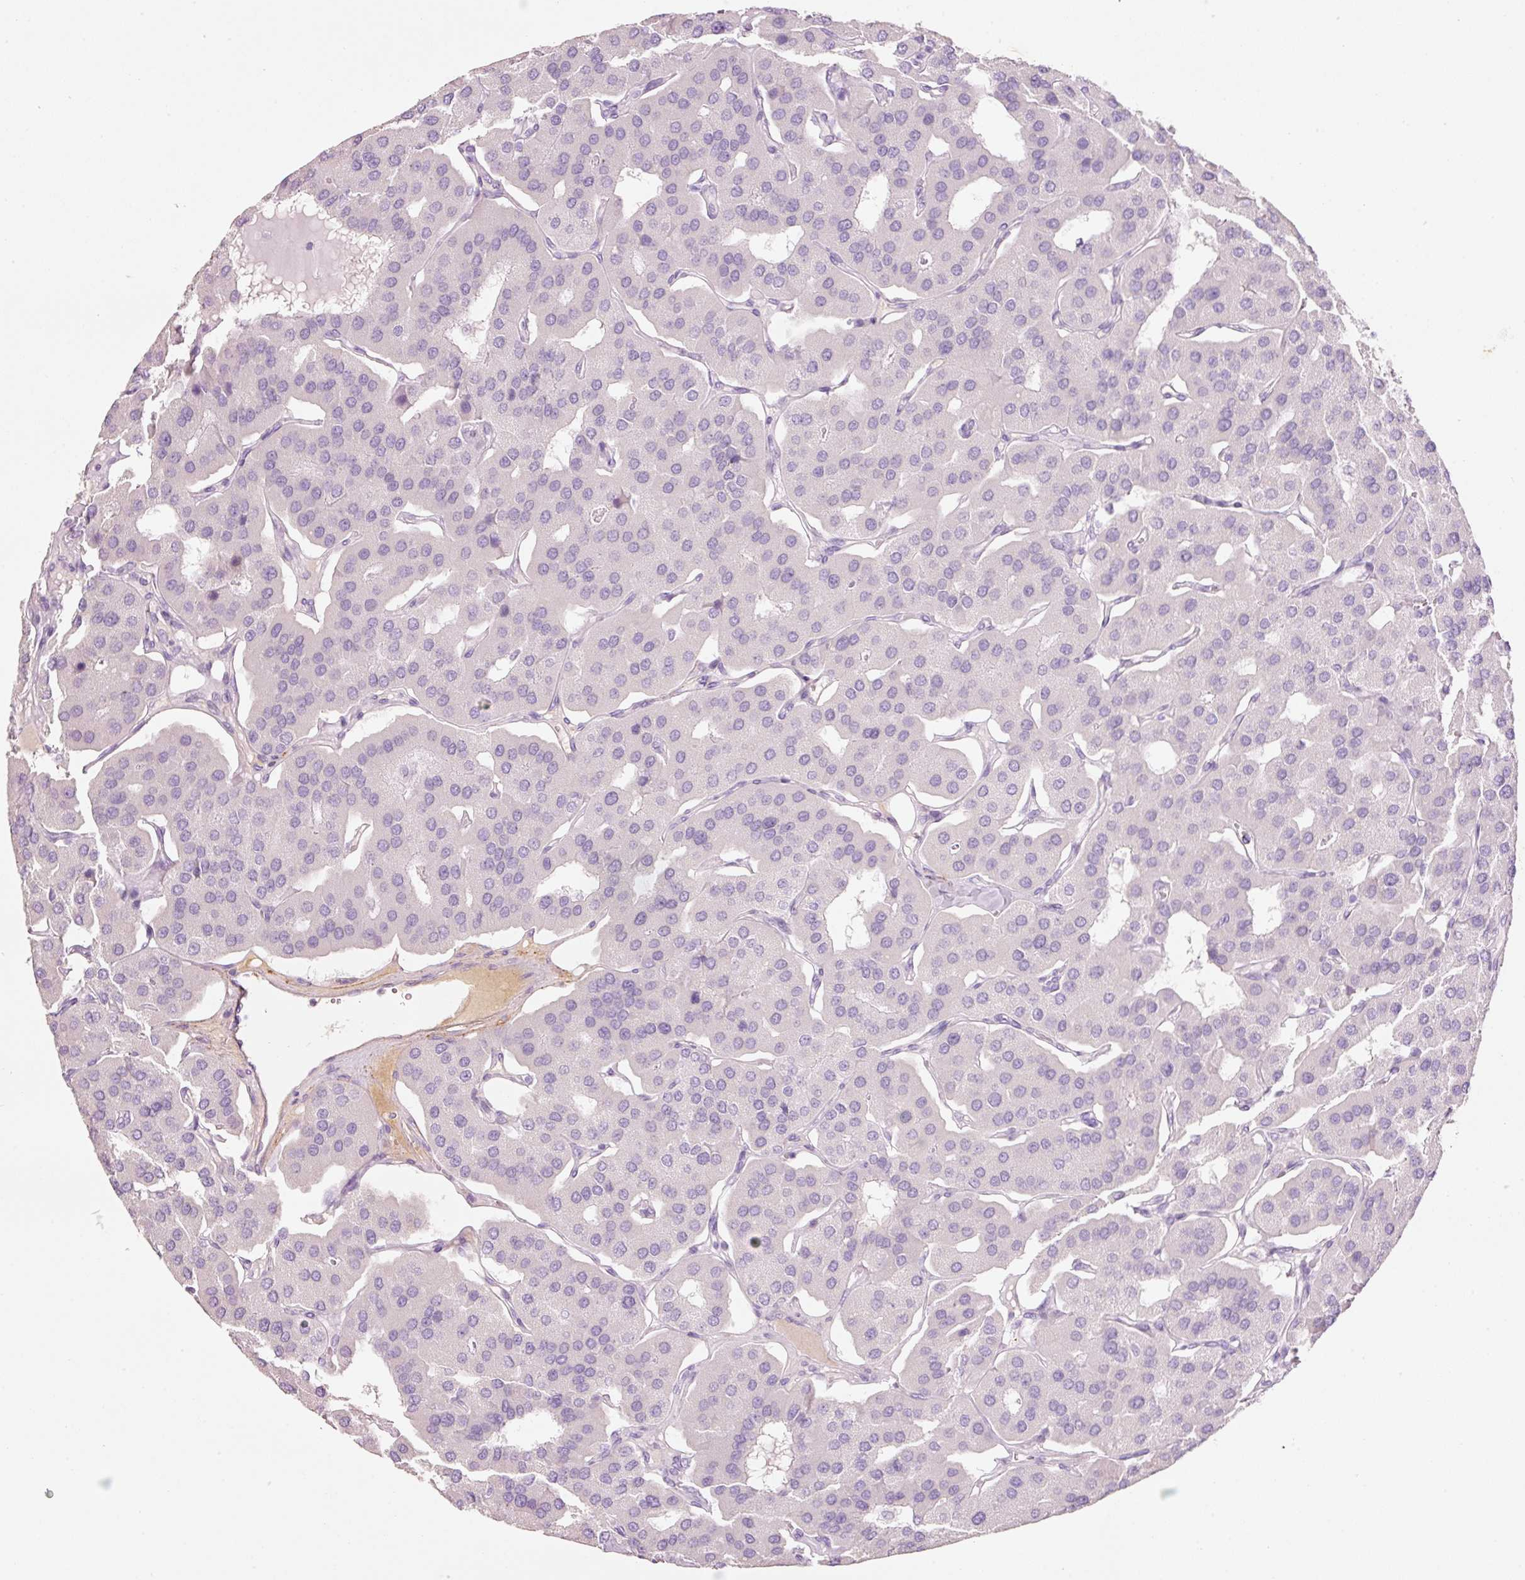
{"staining": {"intensity": "negative", "quantity": "none", "location": "none"}, "tissue": "parathyroid gland", "cell_type": "Glandular cells", "image_type": "normal", "snomed": [{"axis": "morphology", "description": "Normal tissue, NOS"}, {"axis": "morphology", "description": "Adenoma, NOS"}, {"axis": "topography", "description": "Parathyroid gland"}], "caption": "High magnification brightfield microscopy of benign parathyroid gland stained with DAB (3,3'-diaminobenzidine) (brown) and counterstained with hematoxylin (blue): glandular cells show no significant positivity.", "gene": "MFAP4", "patient": {"sex": "female", "age": 86}}